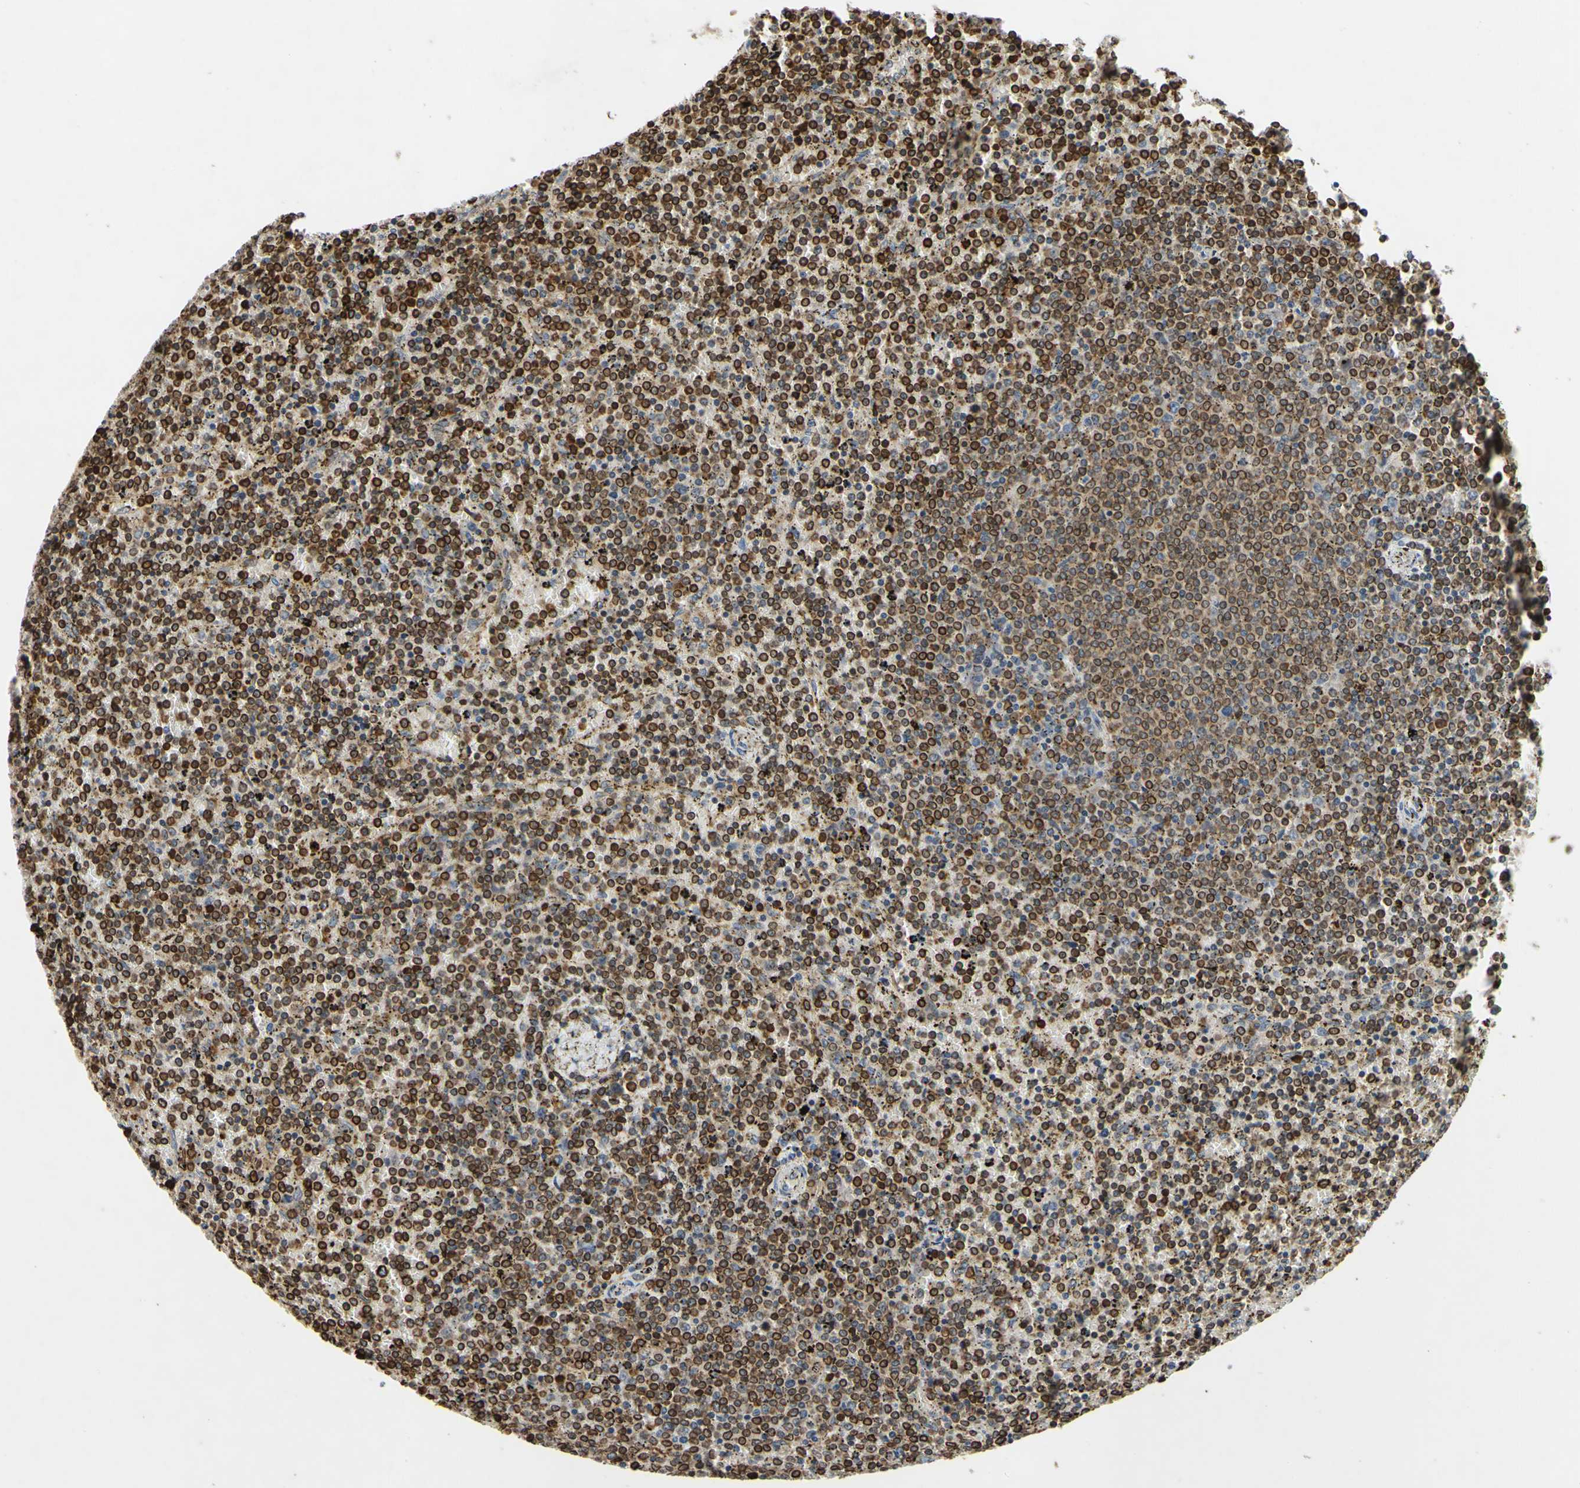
{"staining": {"intensity": "strong", "quantity": ">75%", "location": "cytoplasmic/membranous"}, "tissue": "lymphoma", "cell_type": "Tumor cells", "image_type": "cancer", "snomed": [{"axis": "morphology", "description": "Malignant lymphoma, non-Hodgkin's type, Low grade"}, {"axis": "topography", "description": "Spleen"}], "caption": "Strong cytoplasmic/membranous protein staining is appreciated in approximately >75% of tumor cells in malignant lymphoma, non-Hodgkin's type (low-grade).", "gene": "PLXNA2", "patient": {"sex": "female", "age": 77}}